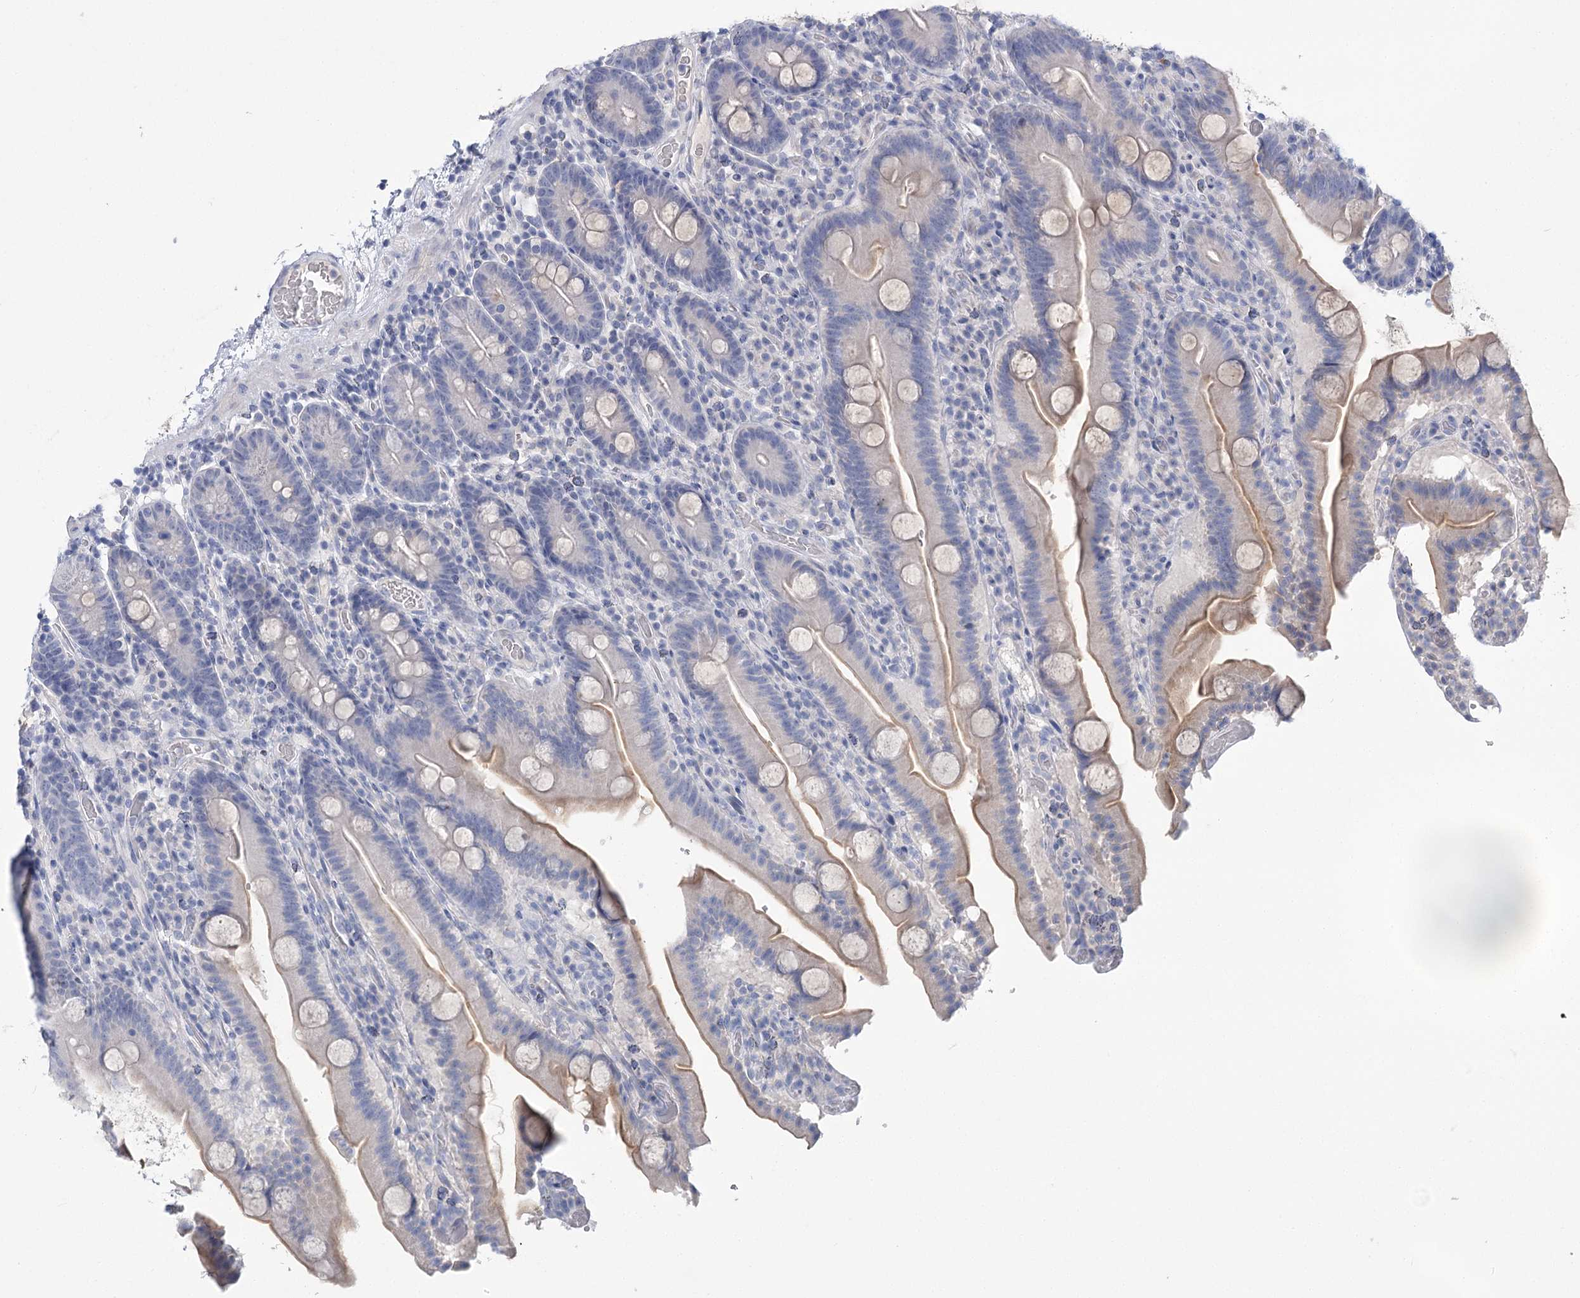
{"staining": {"intensity": "moderate", "quantity": "25%-75%", "location": "cytoplasmic/membranous"}, "tissue": "duodenum", "cell_type": "Glandular cells", "image_type": "normal", "snomed": [{"axis": "morphology", "description": "Normal tissue, NOS"}, {"axis": "topography", "description": "Duodenum"}], "caption": "Protein staining shows moderate cytoplasmic/membranous expression in approximately 25%-75% of glandular cells in benign duodenum.", "gene": "SLC9A3", "patient": {"sex": "male", "age": 55}}